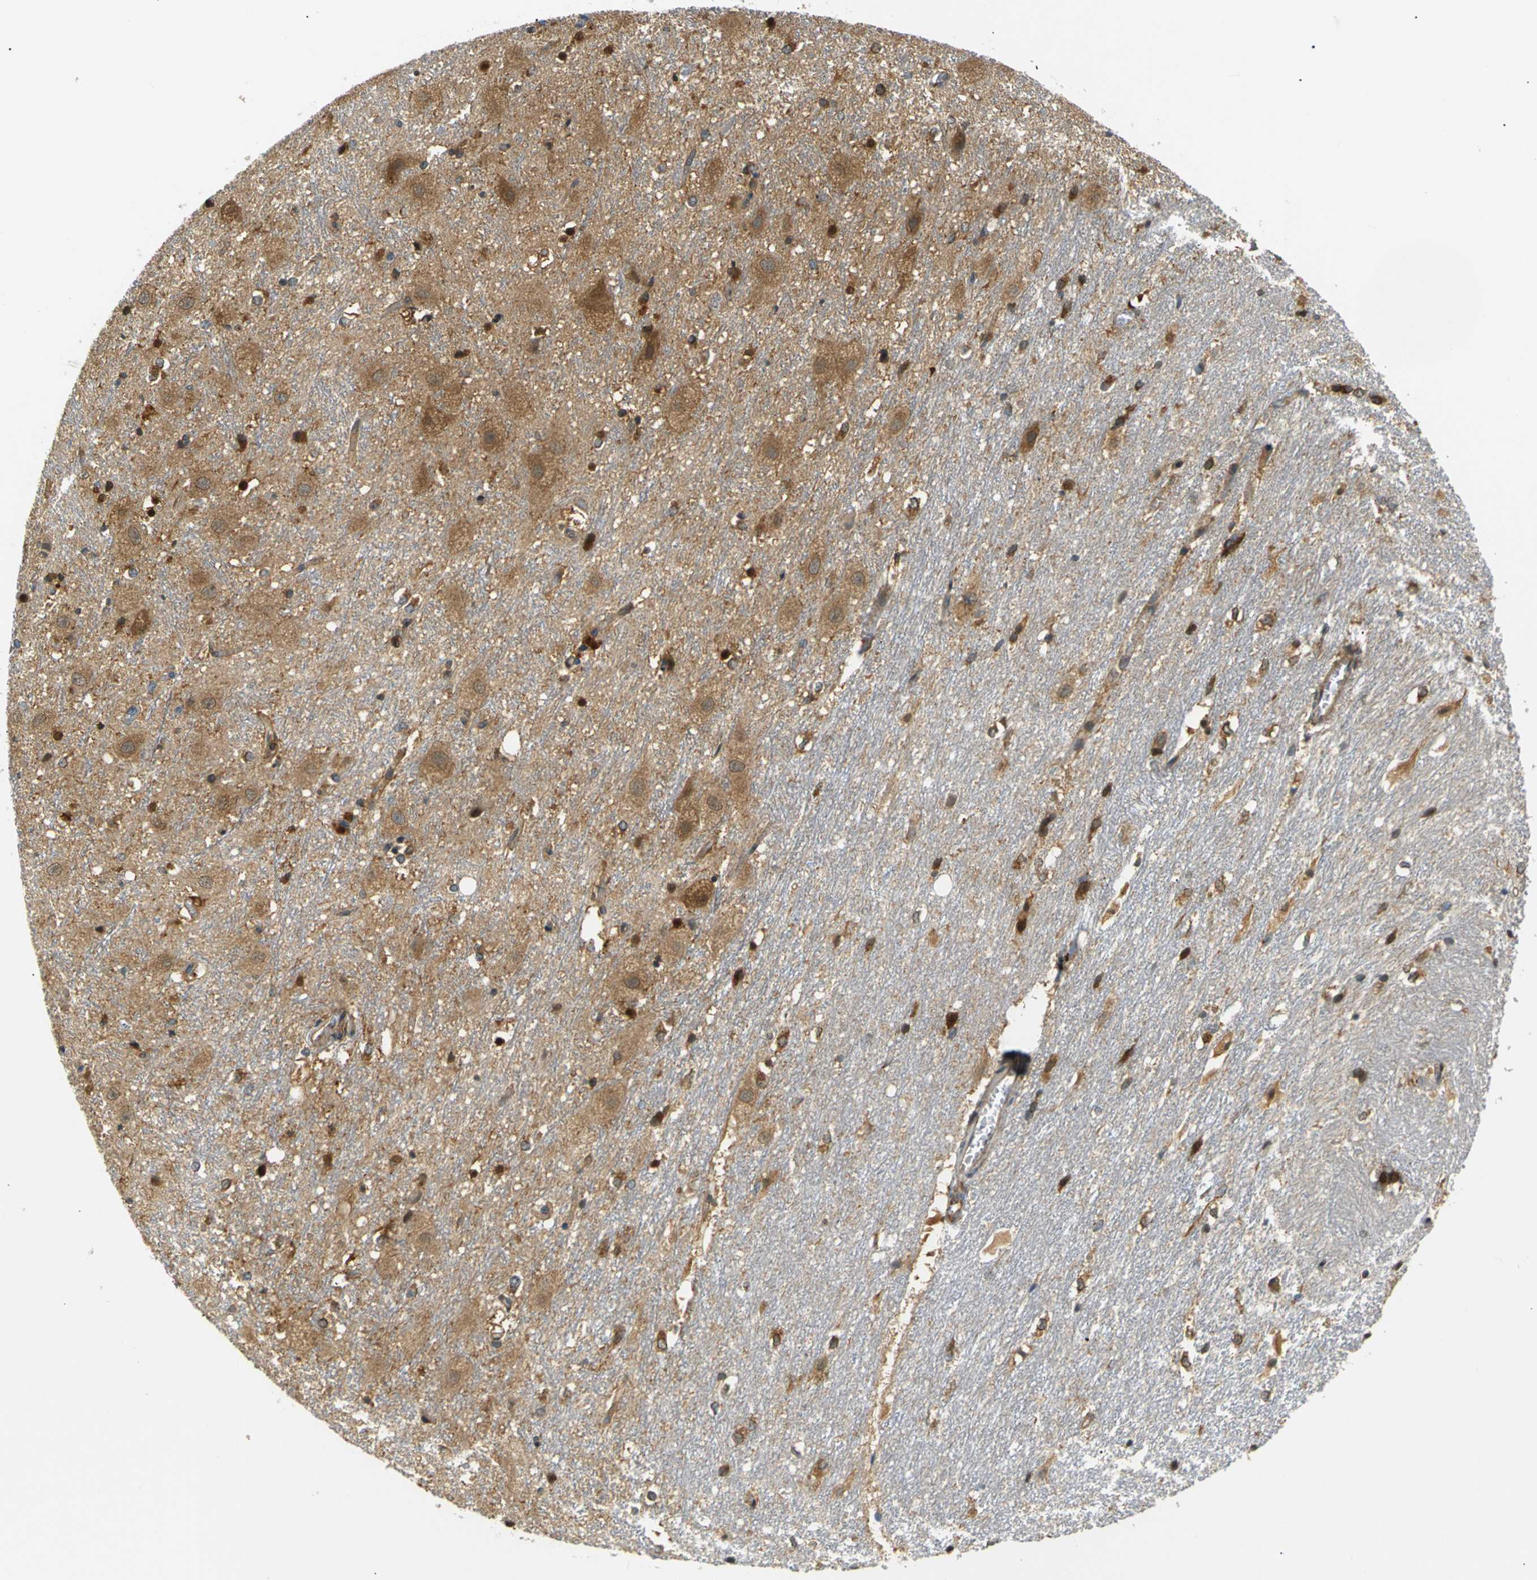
{"staining": {"intensity": "moderate", "quantity": "25%-75%", "location": "cytoplasmic/membranous"}, "tissue": "hippocampus", "cell_type": "Glial cells", "image_type": "normal", "snomed": [{"axis": "morphology", "description": "Normal tissue, NOS"}, {"axis": "topography", "description": "Hippocampus"}], "caption": "Immunohistochemical staining of benign human hippocampus reveals medium levels of moderate cytoplasmic/membranous expression in about 25%-75% of glial cells. Using DAB (3,3'-diaminobenzidine) (brown) and hematoxylin (blue) stains, captured at high magnification using brightfield microscopy.", "gene": "ABCE1", "patient": {"sex": "female", "age": 19}}